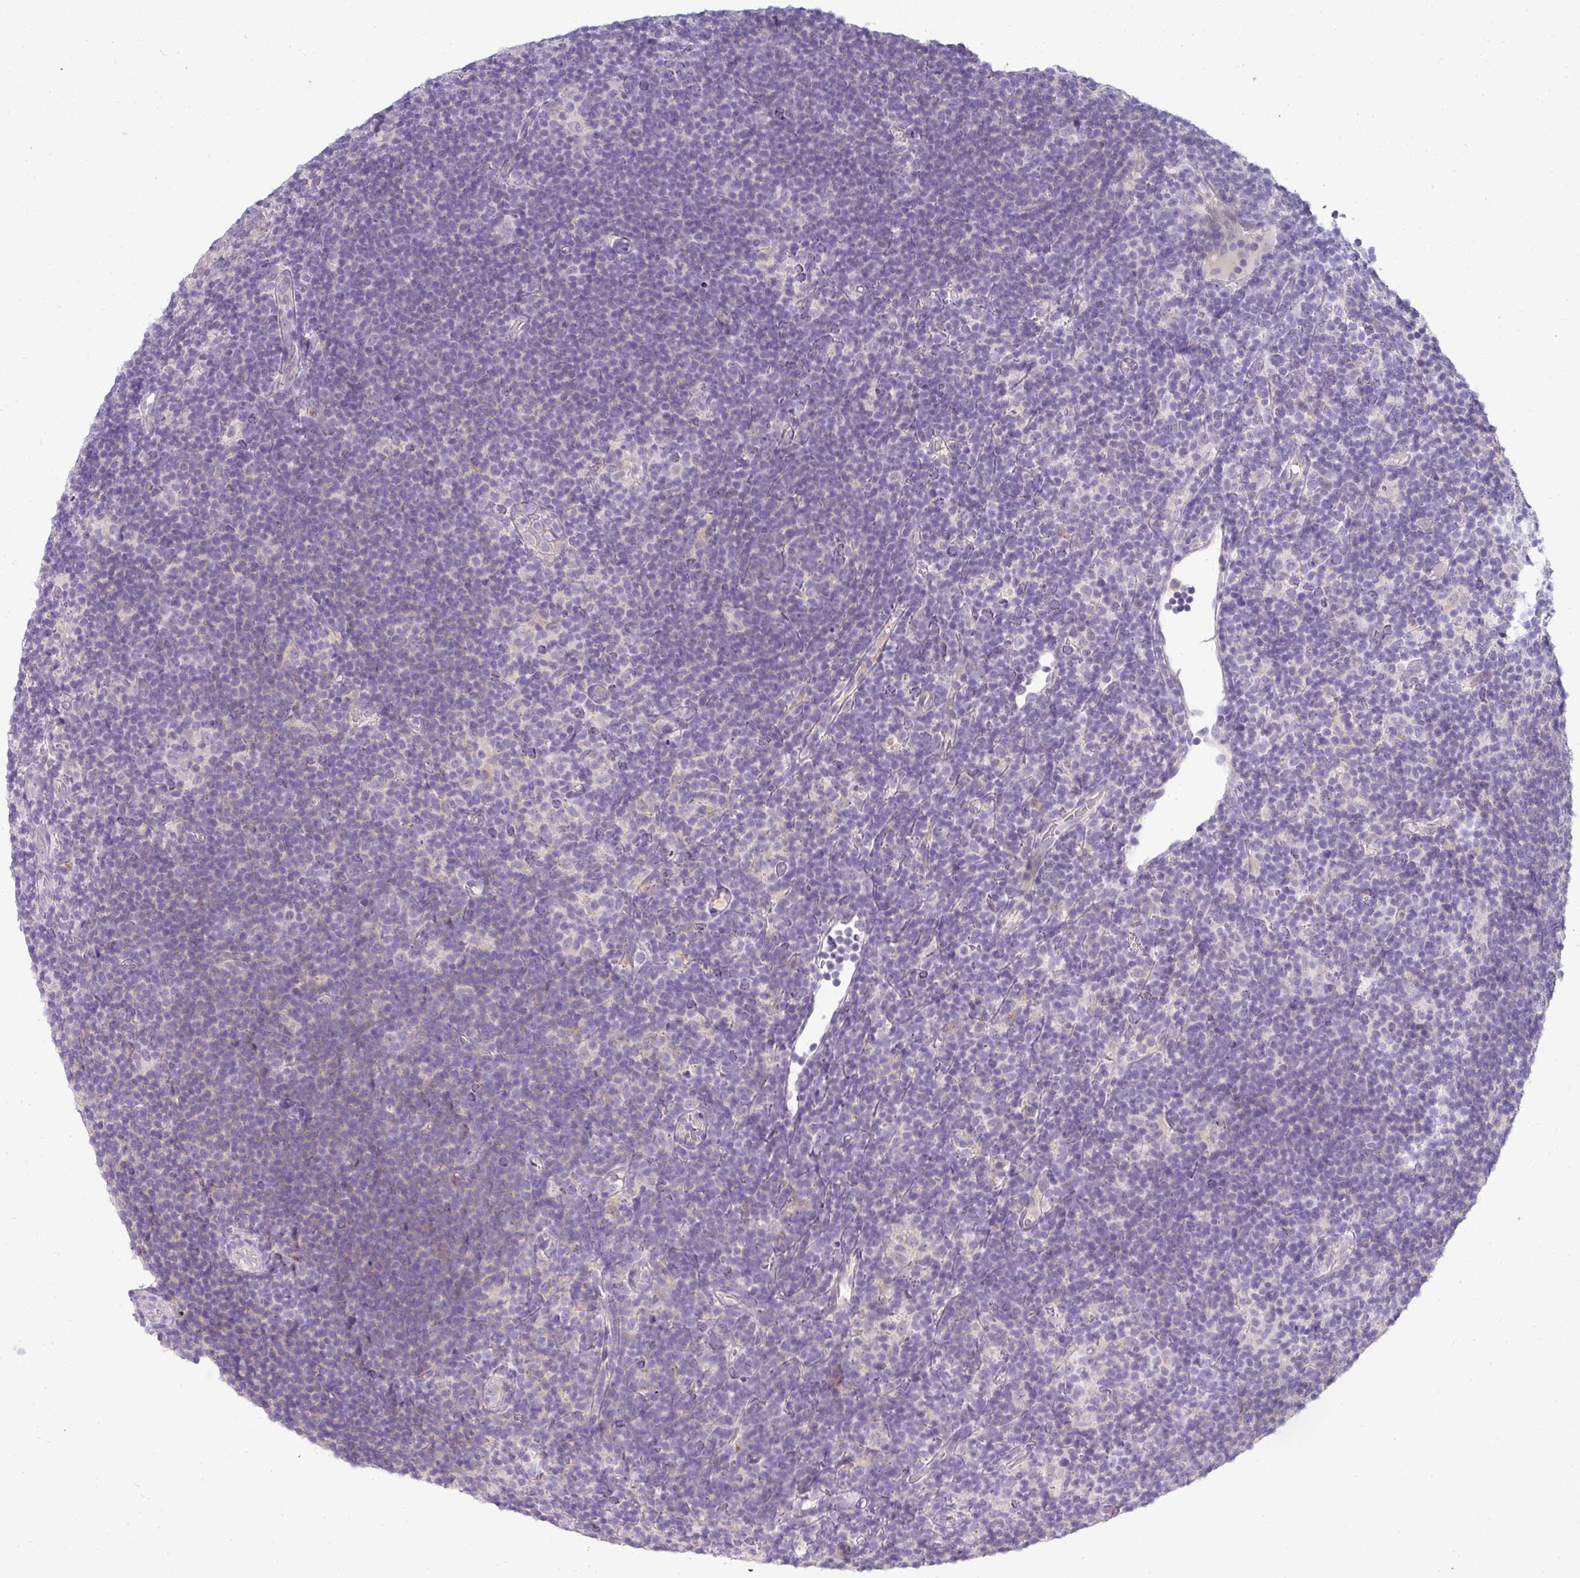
{"staining": {"intensity": "negative", "quantity": "none", "location": "none"}, "tissue": "lymphoma", "cell_type": "Tumor cells", "image_type": "cancer", "snomed": [{"axis": "morphology", "description": "Hodgkin's disease, NOS"}, {"axis": "topography", "description": "Lymph node"}], "caption": "Immunohistochemistry (IHC) image of neoplastic tissue: human lymphoma stained with DAB displays no significant protein staining in tumor cells. (Stains: DAB IHC with hematoxylin counter stain, Microscopy: brightfield microscopy at high magnification).", "gene": "ASXL3", "patient": {"sex": "female", "age": 57}}